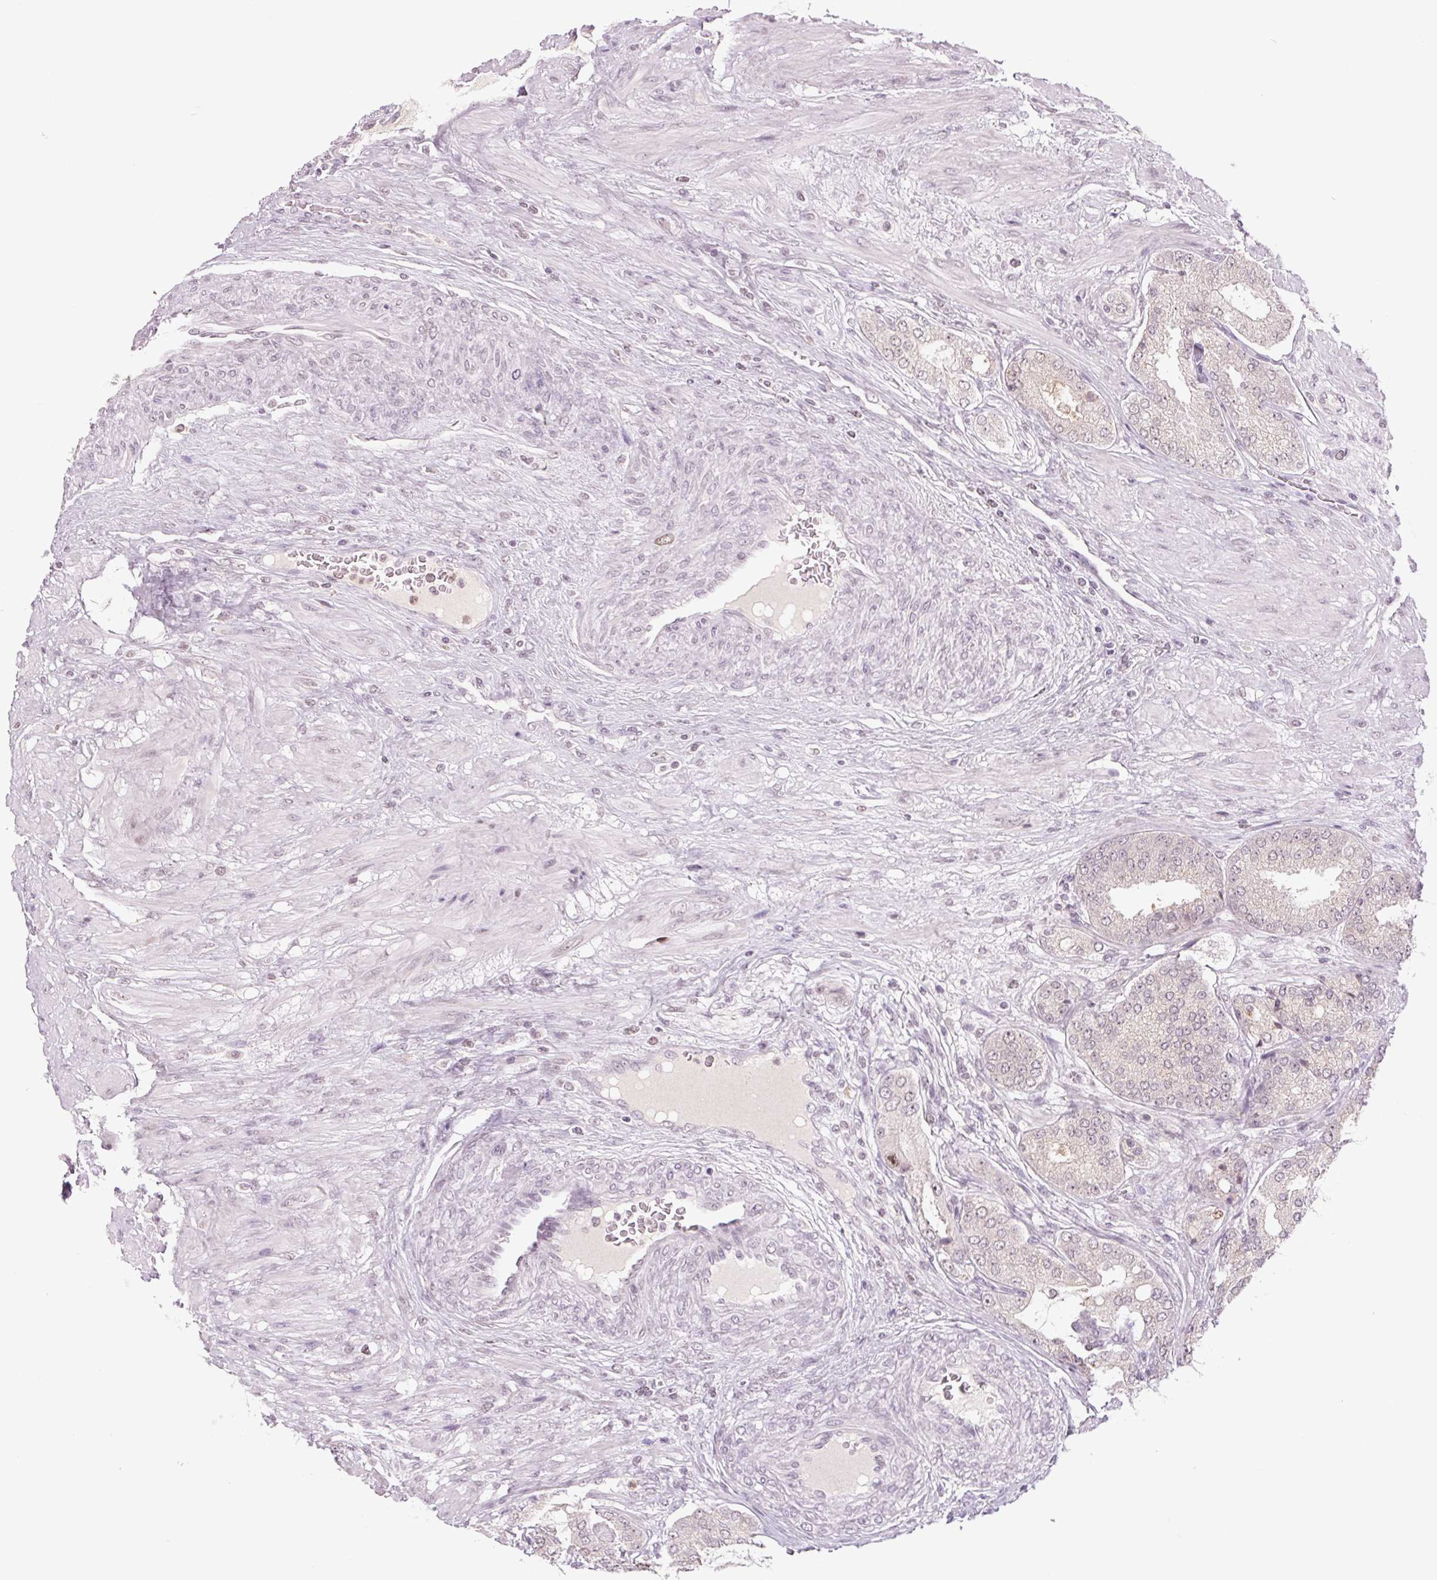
{"staining": {"intensity": "weak", "quantity": "<25%", "location": "nuclear"}, "tissue": "prostate cancer", "cell_type": "Tumor cells", "image_type": "cancer", "snomed": [{"axis": "morphology", "description": "Adenocarcinoma, High grade"}, {"axis": "topography", "description": "Prostate"}], "caption": "A photomicrograph of human high-grade adenocarcinoma (prostate) is negative for staining in tumor cells.", "gene": "SMIM6", "patient": {"sex": "male", "age": 71}}